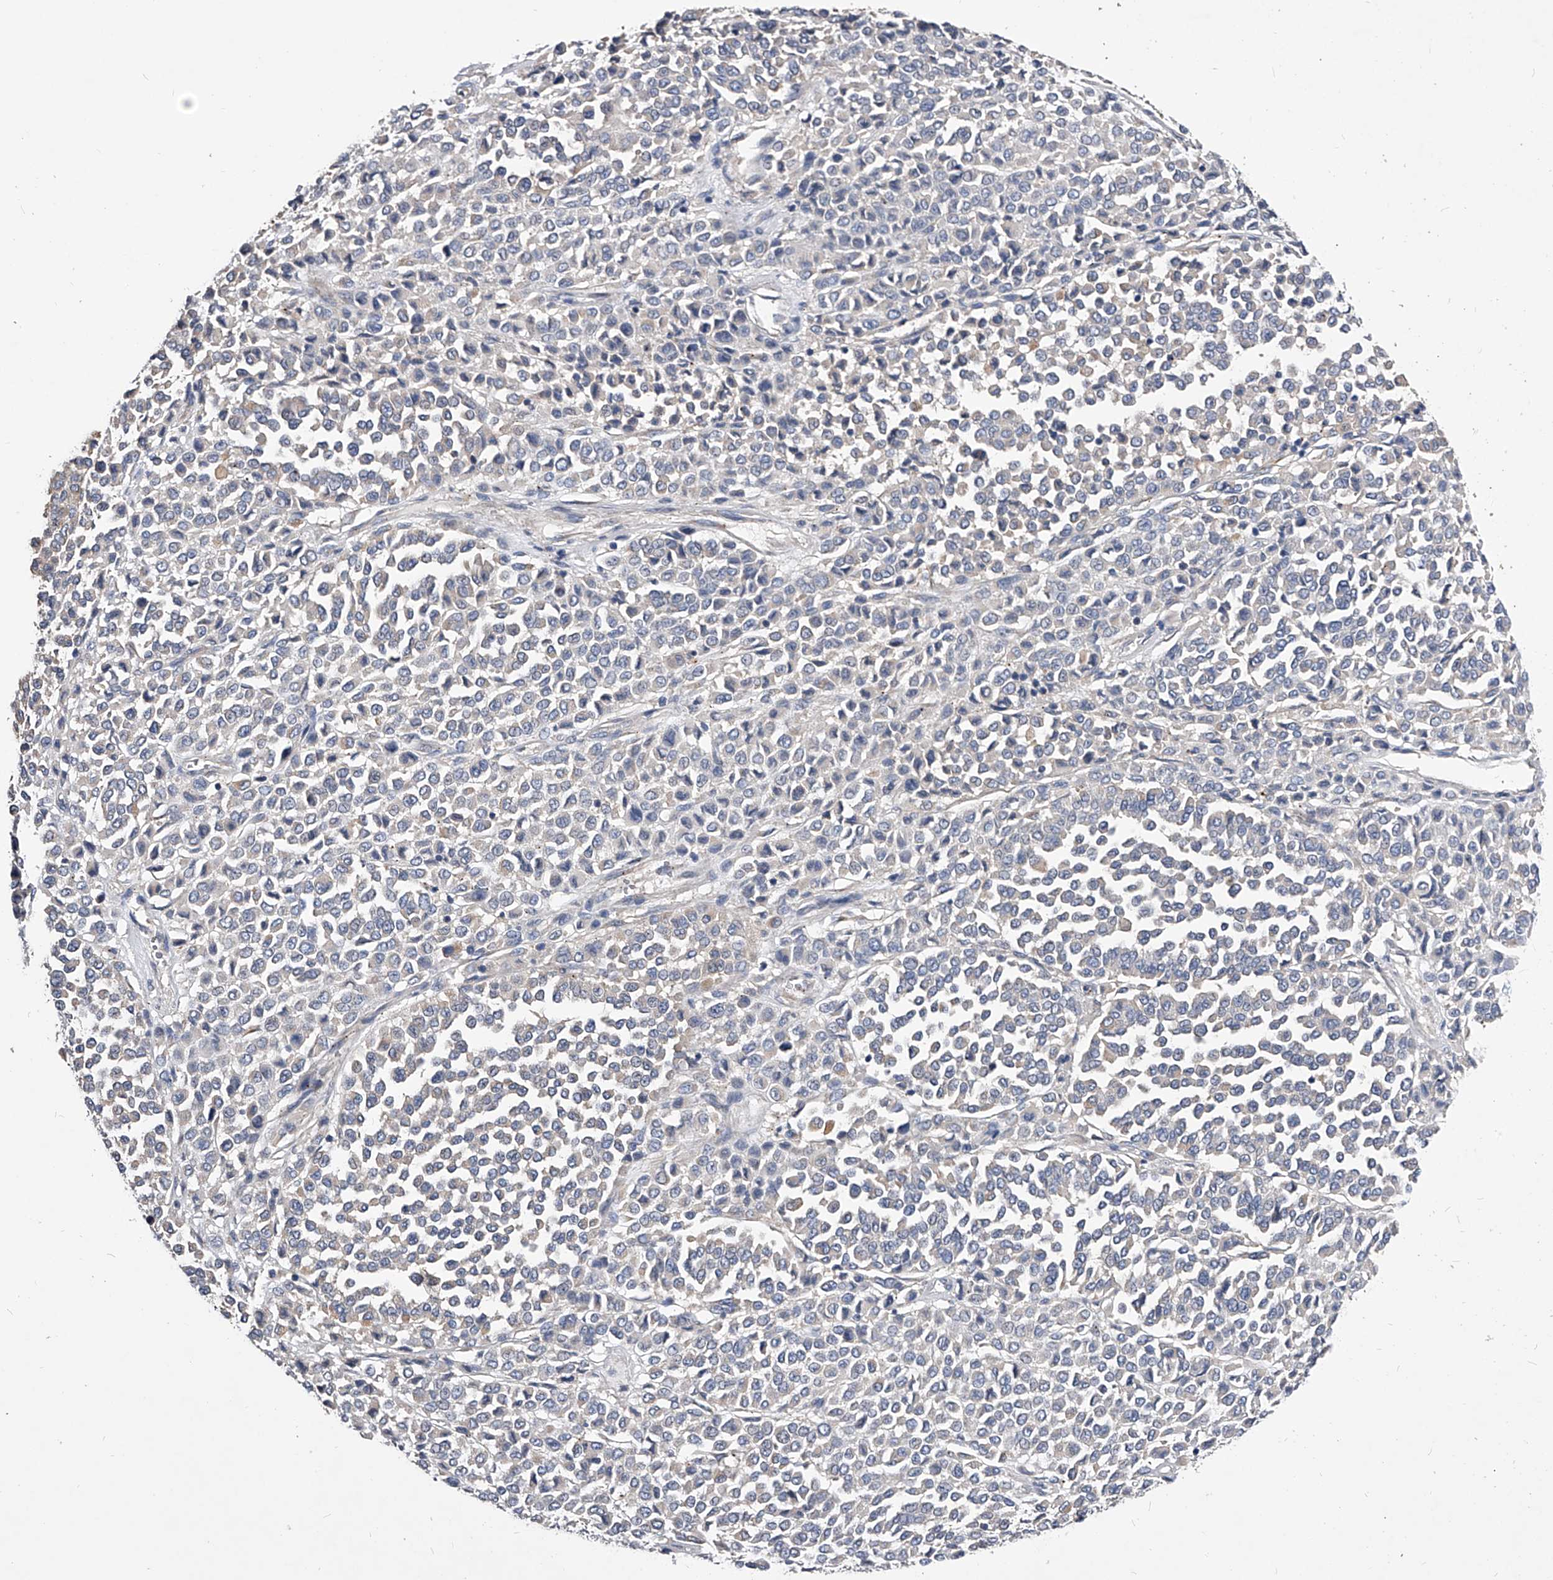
{"staining": {"intensity": "negative", "quantity": "none", "location": "none"}, "tissue": "melanoma", "cell_type": "Tumor cells", "image_type": "cancer", "snomed": [{"axis": "morphology", "description": "Malignant melanoma, Metastatic site"}, {"axis": "topography", "description": "Pancreas"}], "caption": "IHC micrograph of malignant melanoma (metastatic site) stained for a protein (brown), which reveals no staining in tumor cells. Nuclei are stained in blue.", "gene": "ARL4C", "patient": {"sex": "female", "age": 30}}